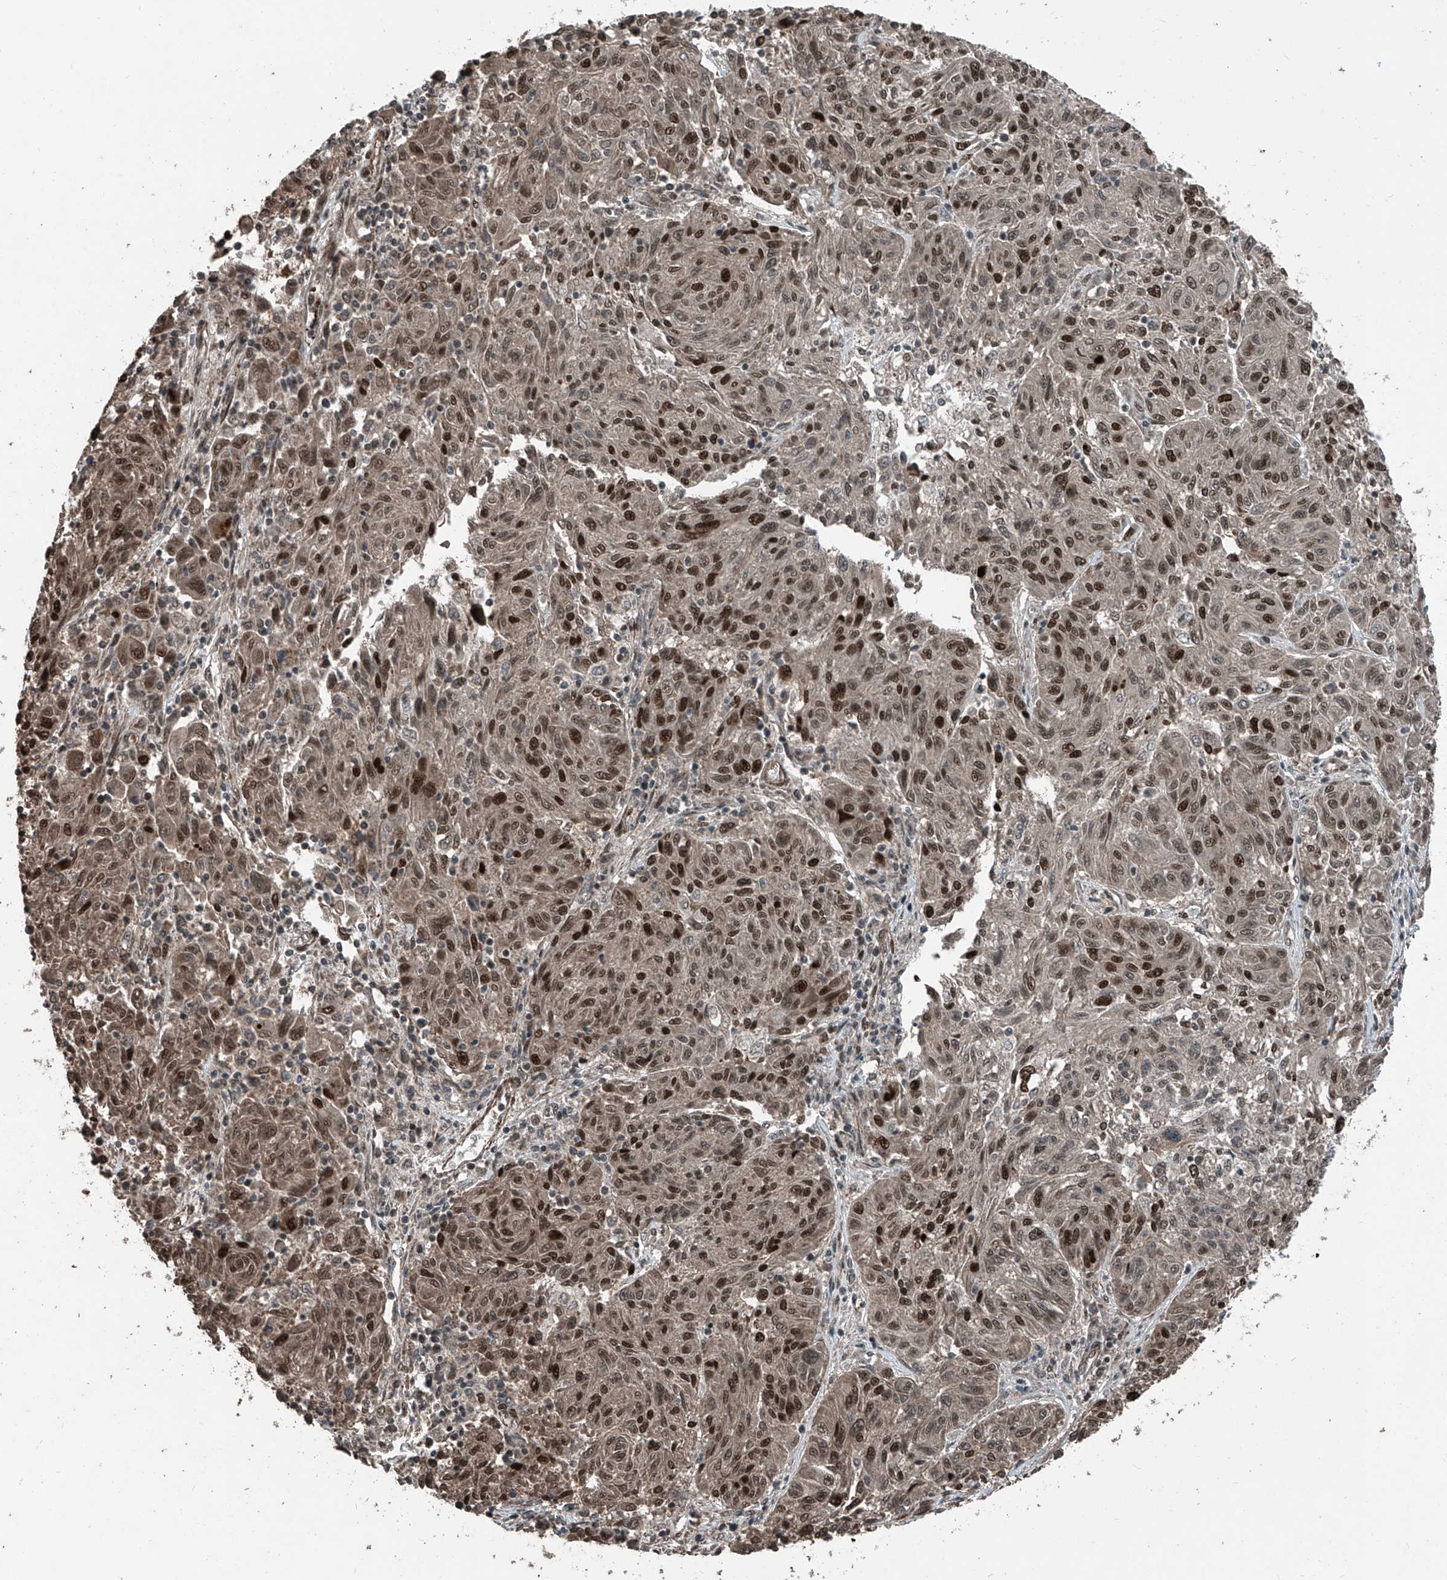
{"staining": {"intensity": "strong", "quantity": "25%-75%", "location": "cytoplasmic/membranous,nuclear"}, "tissue": "melanoma", "cell_type": "Tumor cells", "image_type": "cancer", "snomed": [{"axis": "morphology", "description": "Malignant melanoma, NOS"}, {"axis": "topography", "description": "Skin"}], "caption": "Malignant melanoma stained with DAB immunohistochemistry (IHC) exhibits high levels of strong cytoplasmic/membranous and nuclear expression in about 25%-75% of tumor cells.", "gene": "ZNF570", "patient": {"sex": "male", "age": 53}}